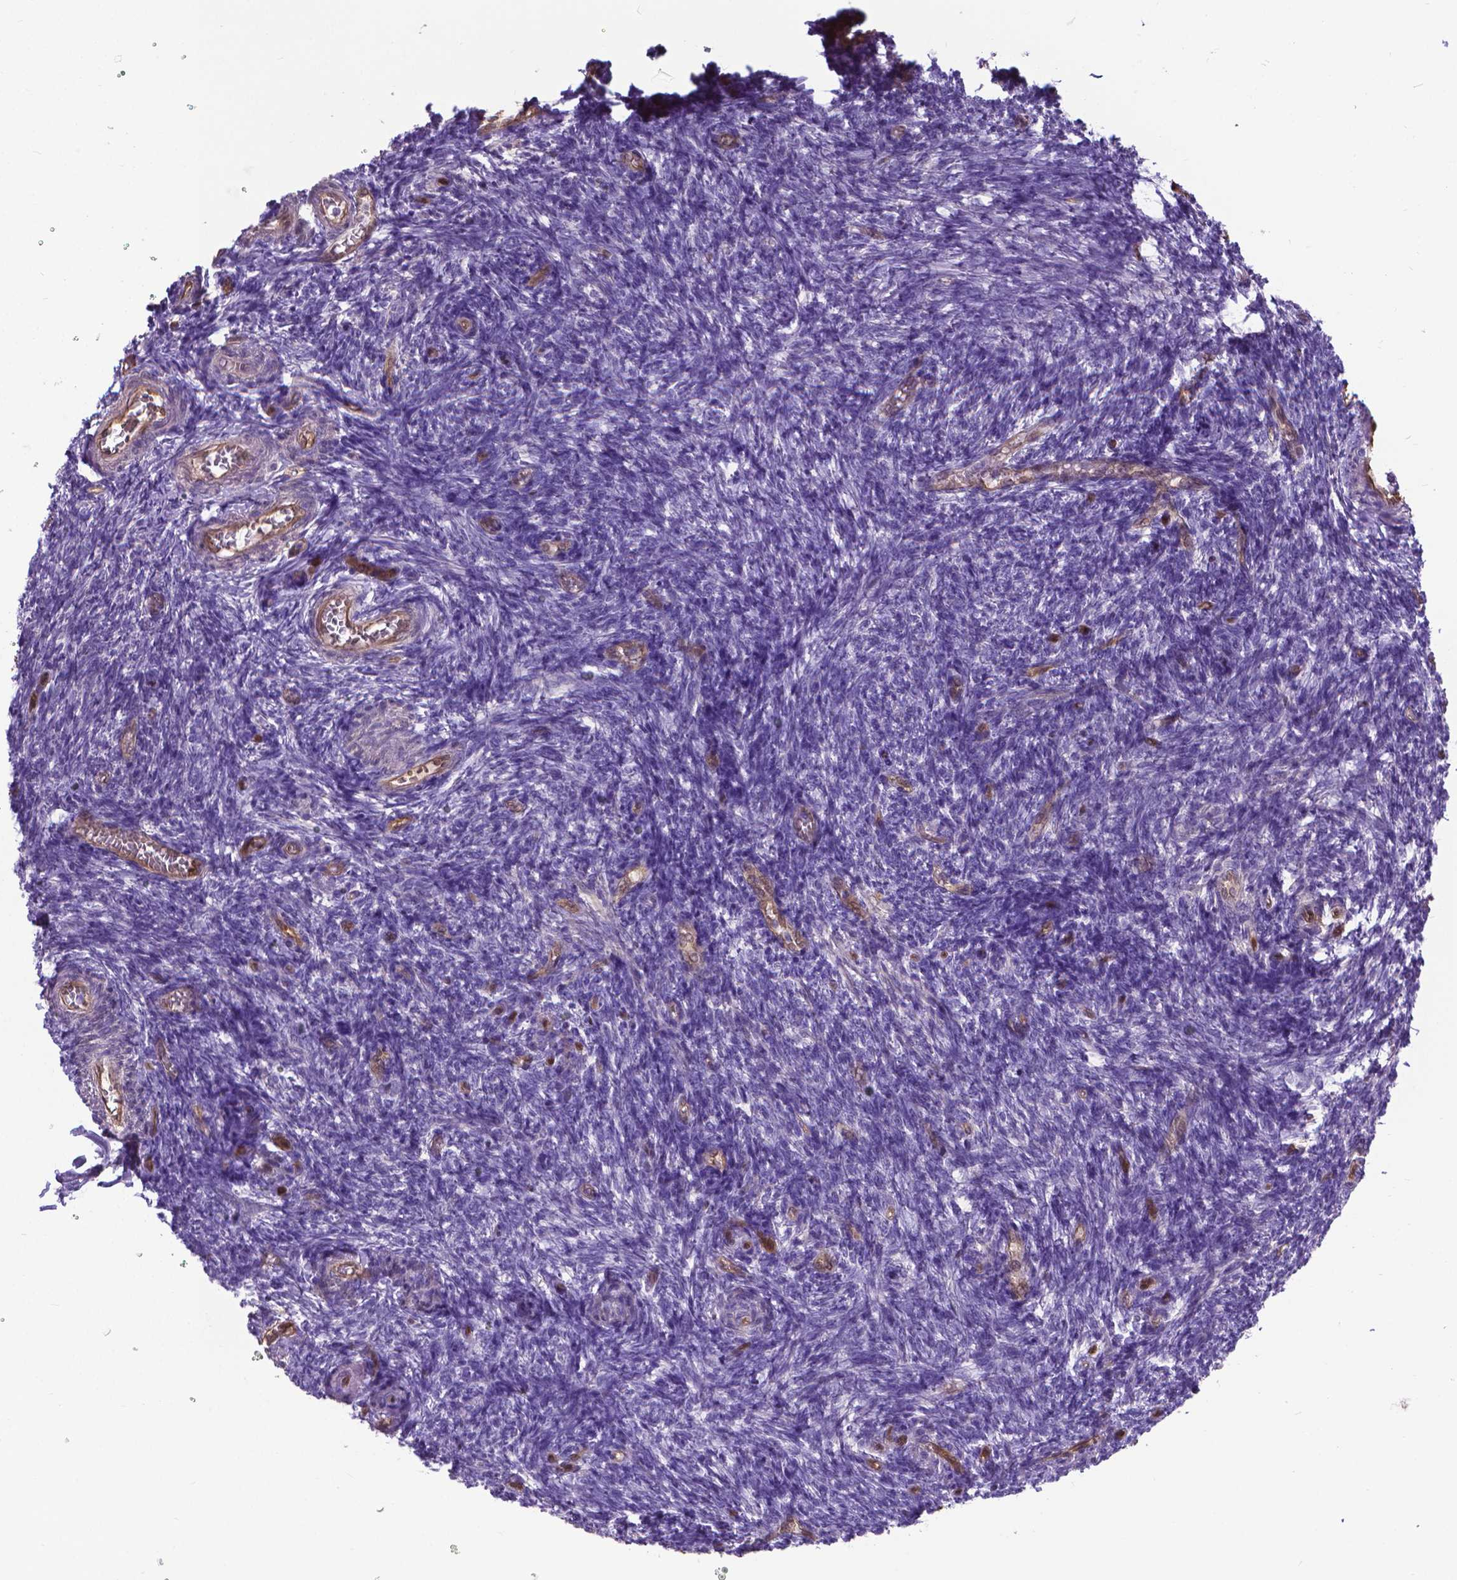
{"staining": {"intensity": "negative", "quantity": "none", "location": "none"}, "tissue": "ovary", "cell_type": "Ovarian stroma cells", "image_type": "normal", "snomed": [{"axis": "morphology", "description": "Normal tissue, NOS"}, {"axis": "topography", "description": "Ovary"}], "caption": "The IHC micrograph has no significant positivity in ovarian stroma cells of ovary. (Brightfield microscopy of DAB (3,3'-diaminobenzidine) IHC at high magnification).", "gene": "CLIC4", "patient": {"sex": "female", "age": 39}}